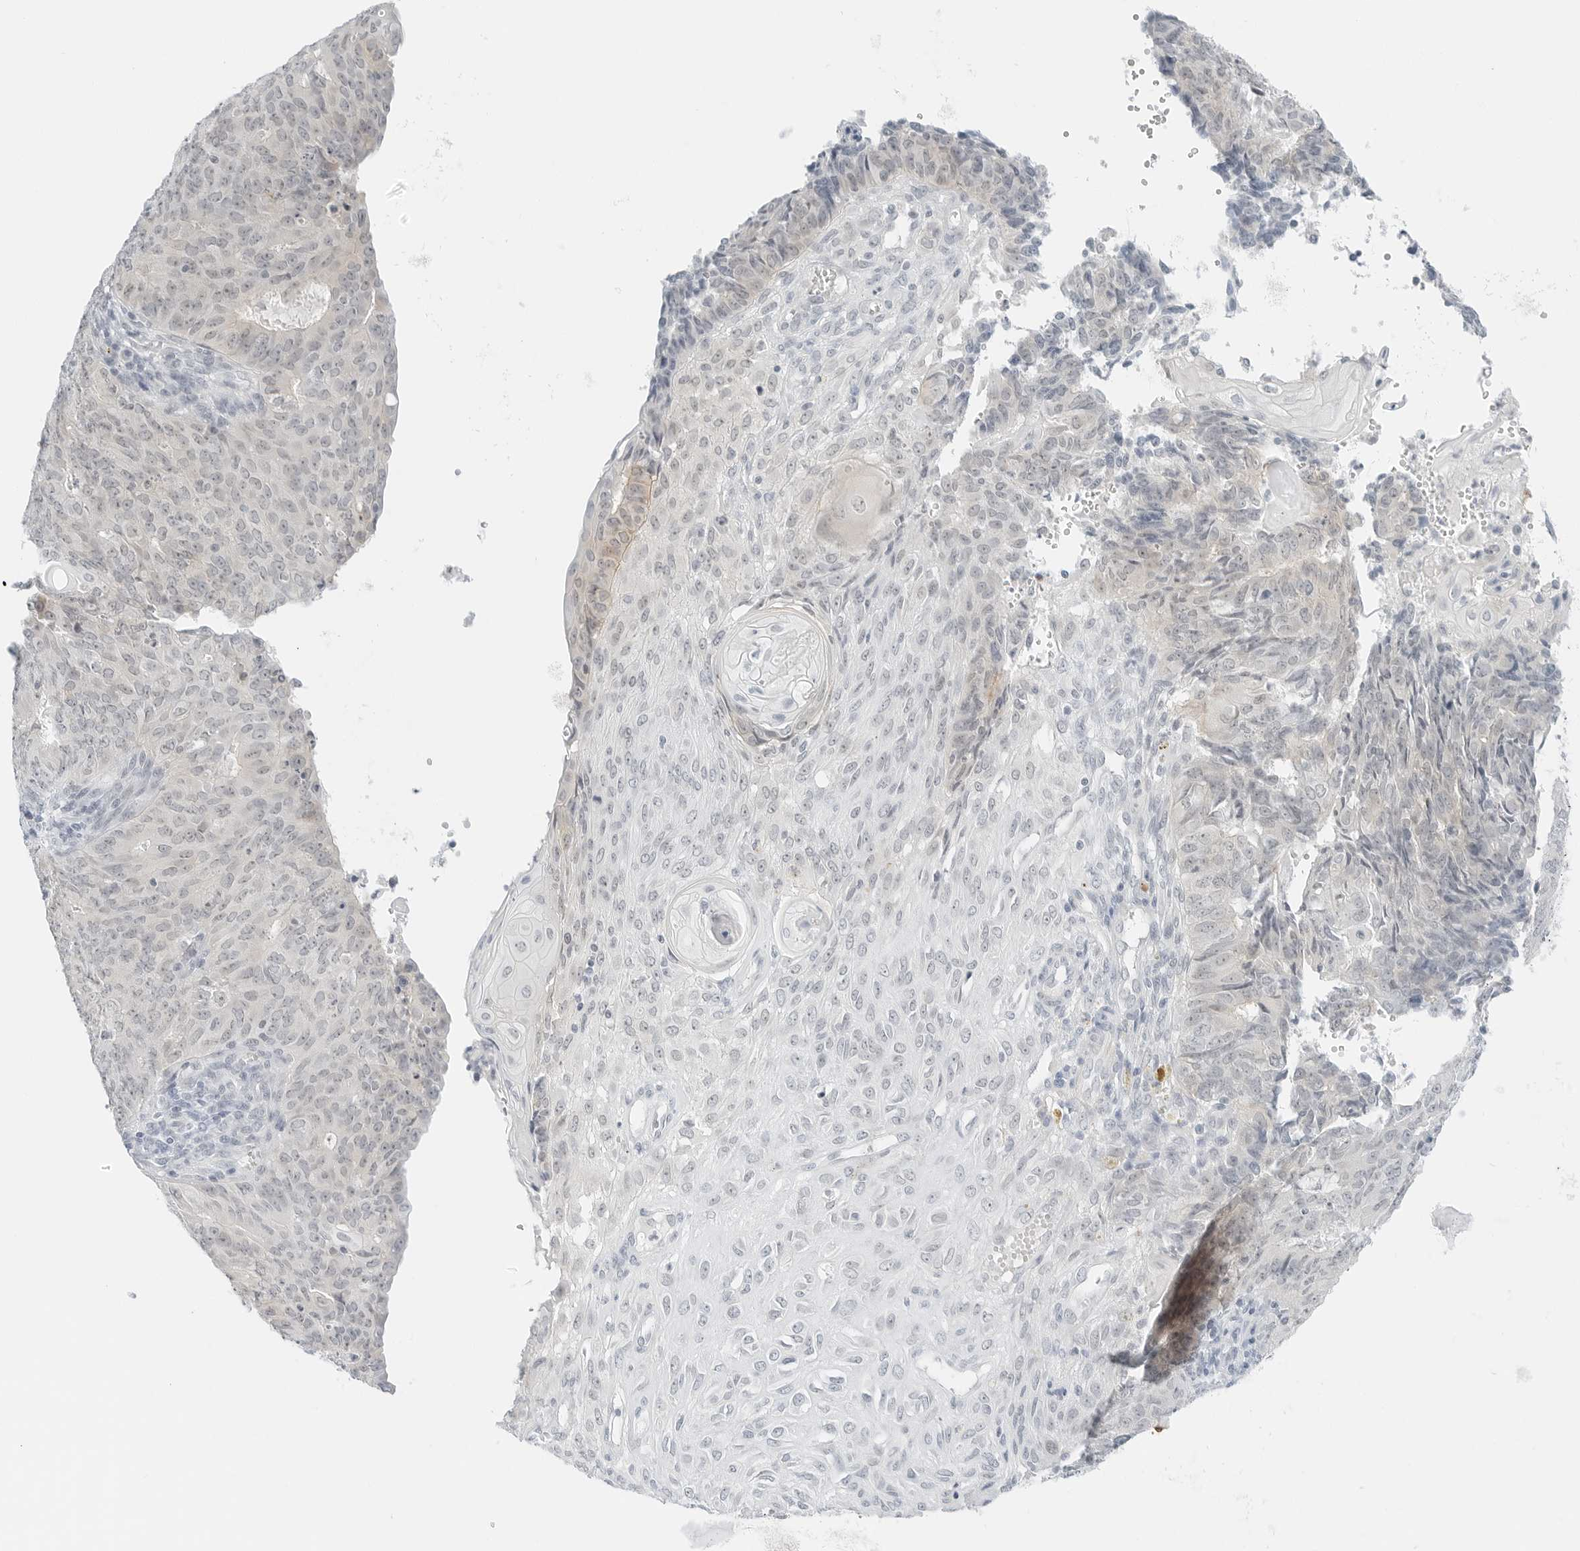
{"staining": {"intensity": "negative", "quantity": "none", "location": "none"}, "tissue": "endometrial cancer", "cell_type": "Tumor cells", "image_type": "cancer", "snomed": [{"axis": "morphology", "description": "Adenocarcinoma, NOS"}, {"axis": "topography", "description": "Endometrium"}], "caption": "Tumor cells show no significant protein staining in adenocarcinoma (endometrial).", "gene": "CCSAP", "patient": {"sex": "female", "age": 32}}